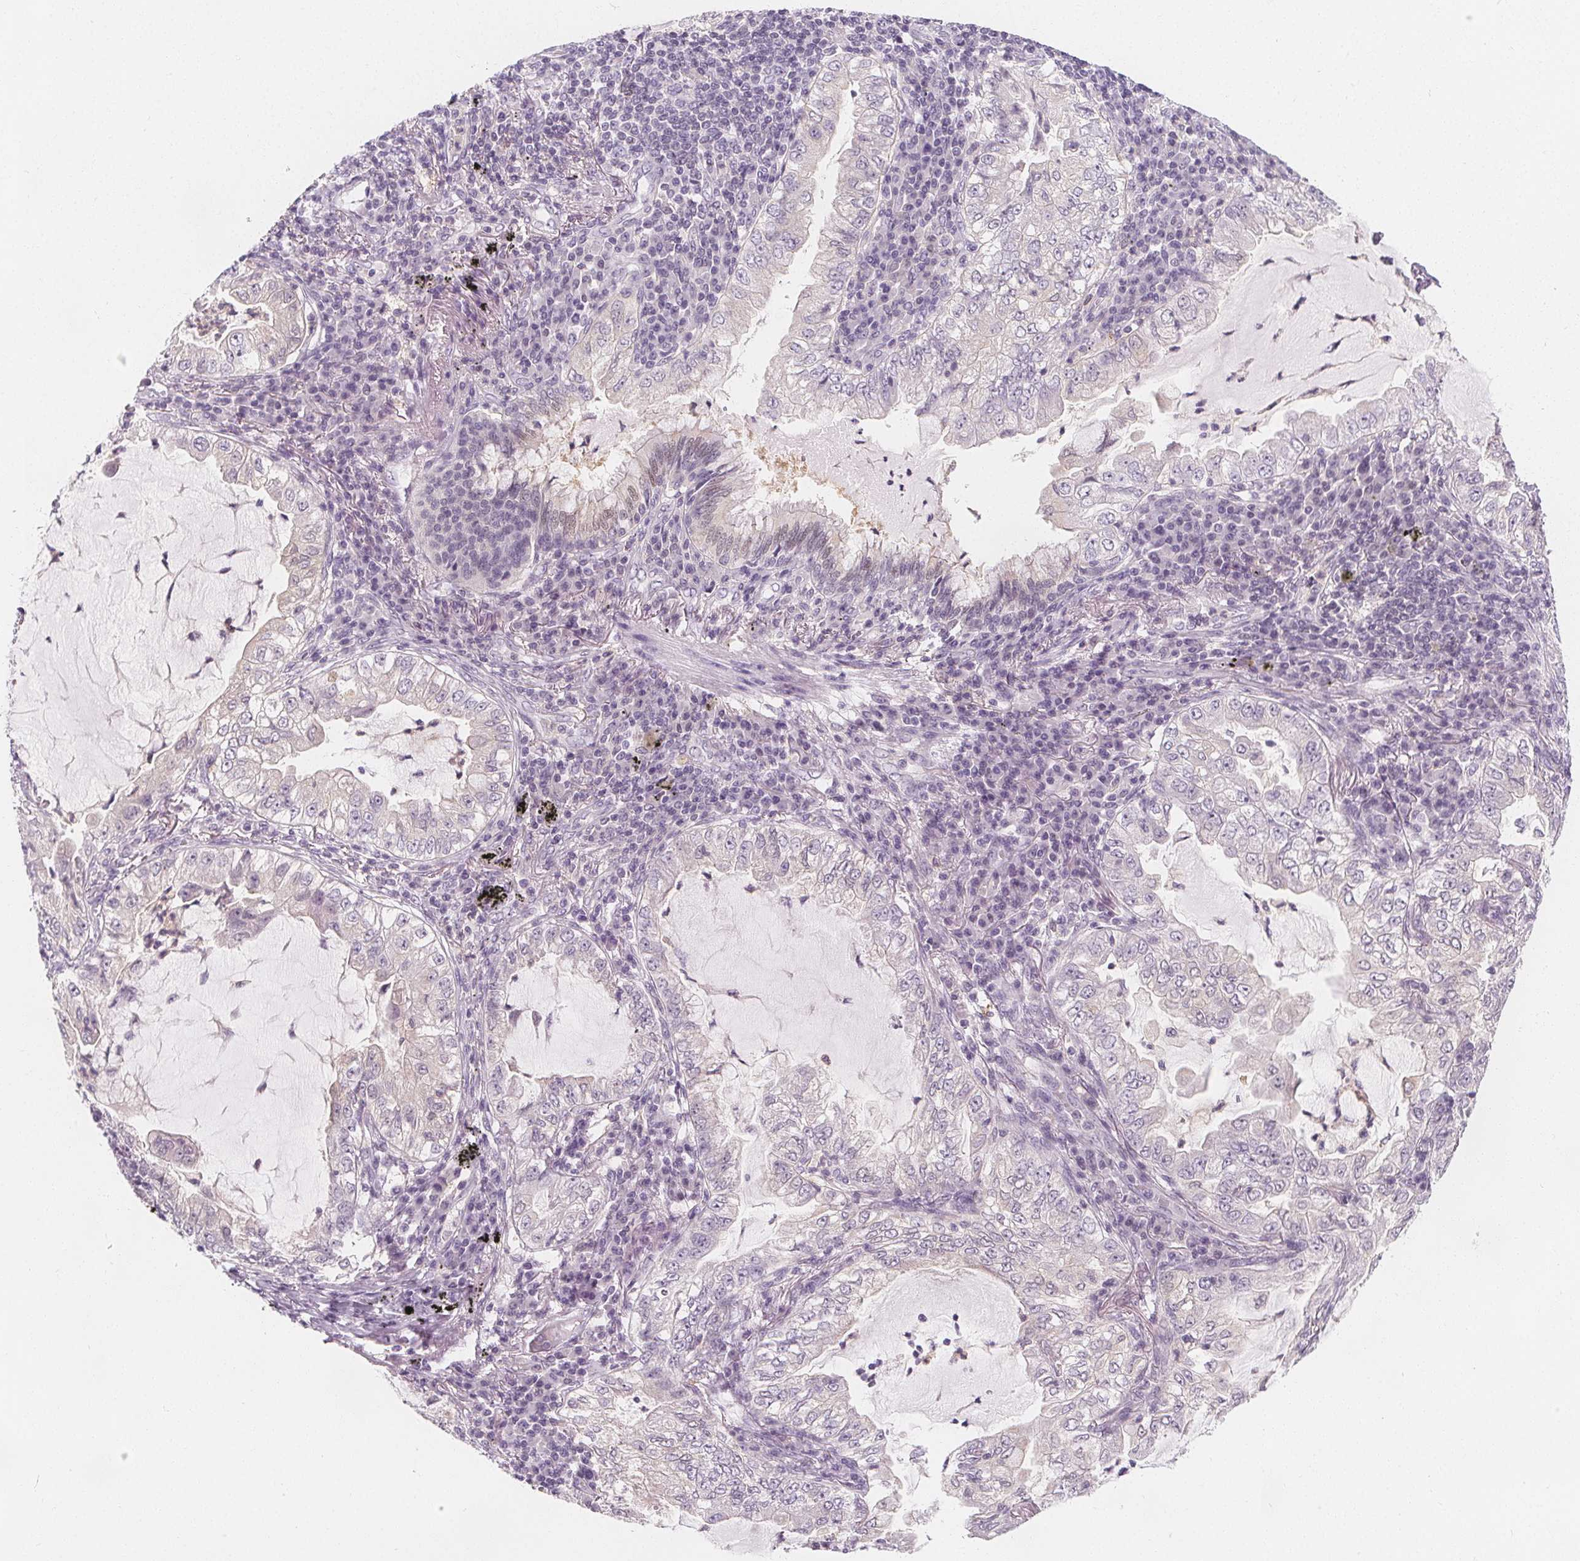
{"staining": {"intensity": "negative", "quantity": "none", "location": "none"}, "tissue": "lung cancer", "cell_type": "Tumor cells", "image_type": "cancer", "snomed": [{"axis": "morphology", "description": "Adenocarcinoma, NOS"}, {"axis": "topography", "description": "Lung"}], "caption": "The micrograph displays no staining of tumor cells in adenocarcinoma (lung).", "gene": "UGP2", "patient": {"sex": "female", "age": 73}}